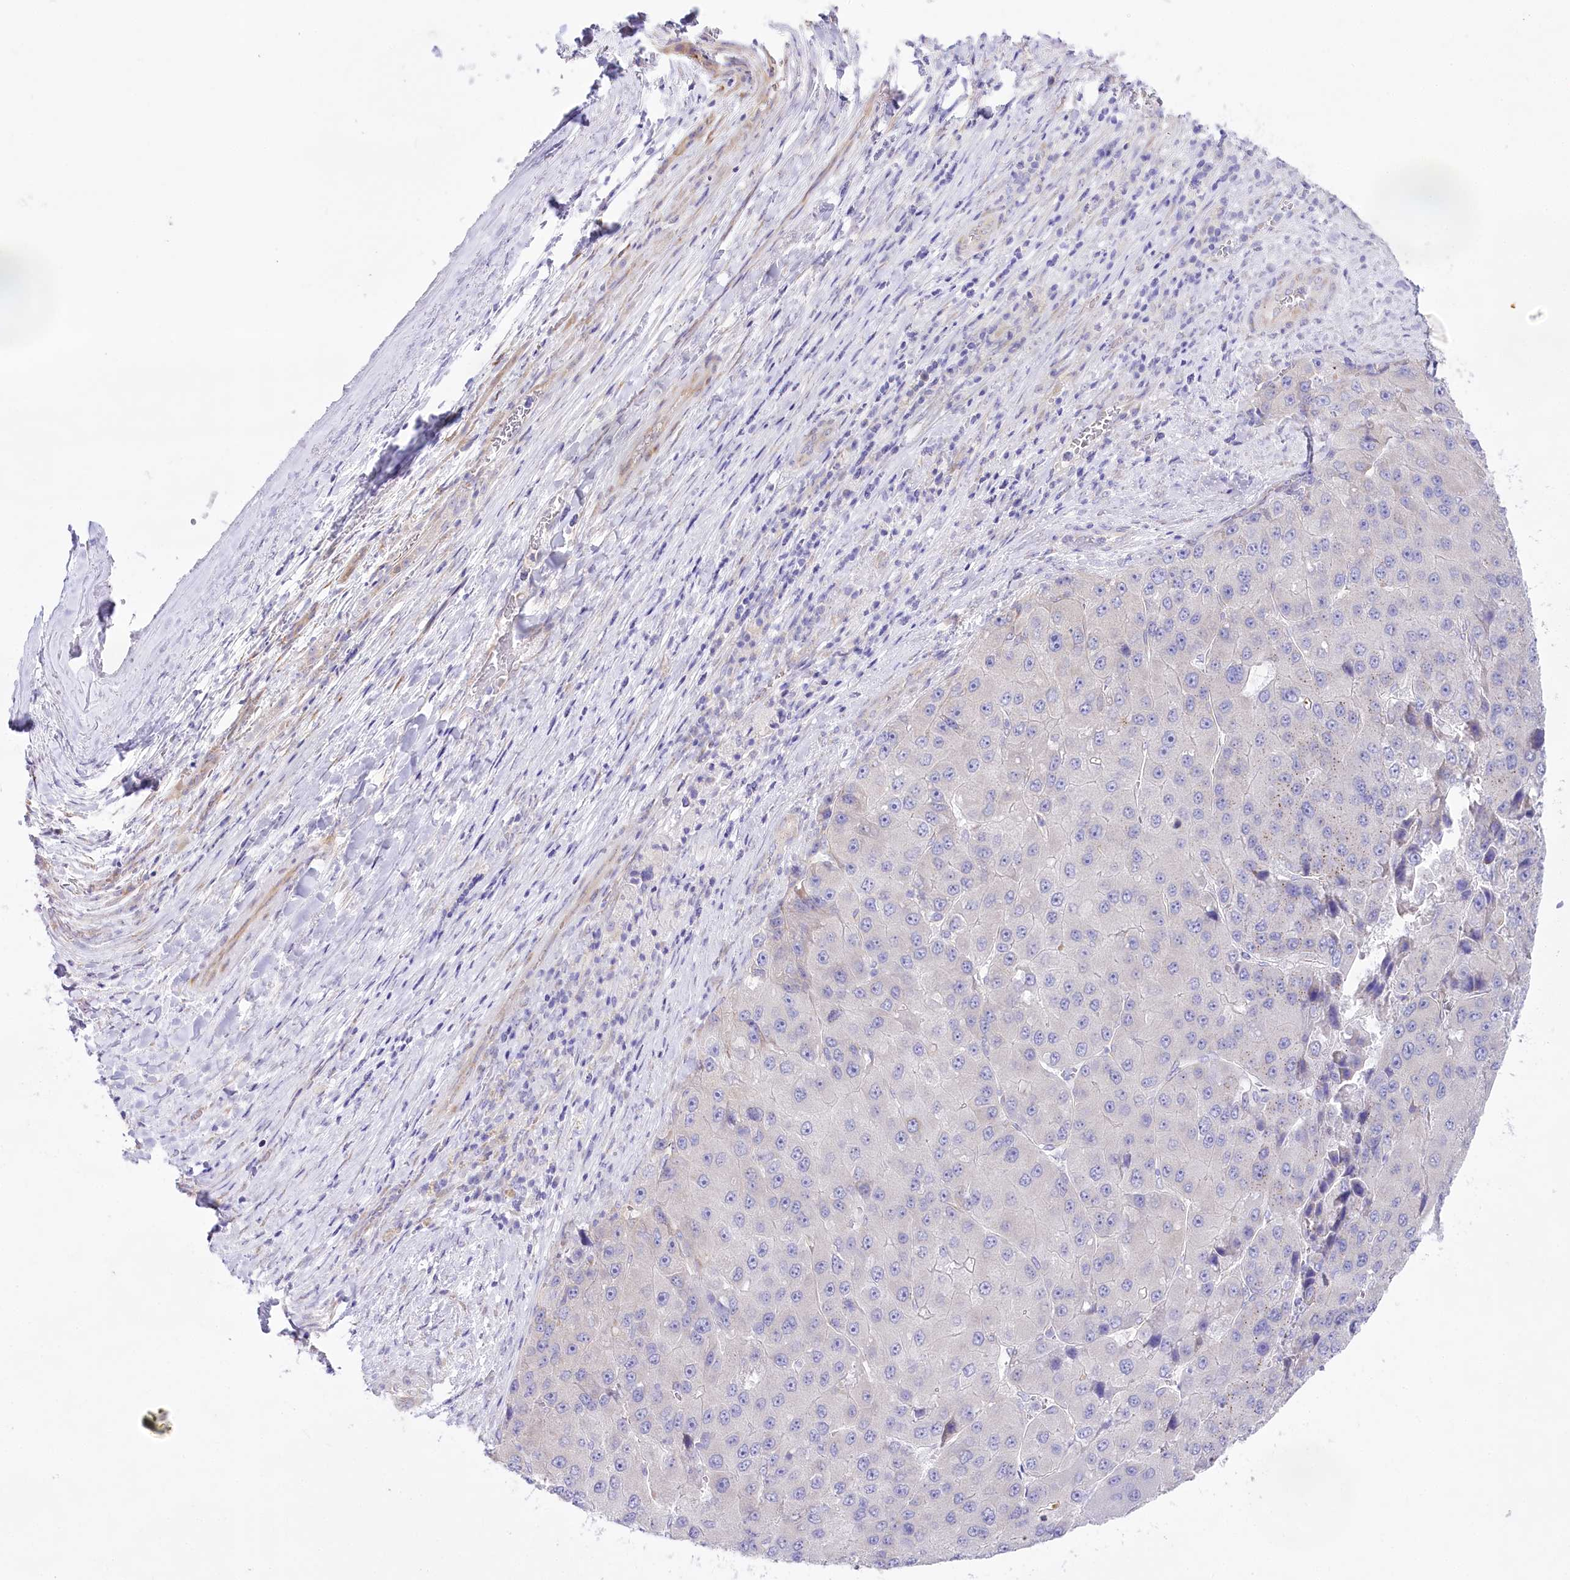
{"staining": {"intensity": "negative", "quantity": "none", "location": "none"}, "tissue": "liver cancer", "cell_type": "Tumor cells", "image_type": "cancer", "snomed": [{"axis": "morphology", "description": "Carcinoma, Hepatocellular, NOS"}, {"axis": "topography", "description": "Liver"}], "caption": "A high-resolution image shows immunohistochemistry (IHC) staining of liver cancer, which exhibits no significant expression in tumor cells.", "gene": "CSN3", "patient": {"sex": "female", "age": 73}}